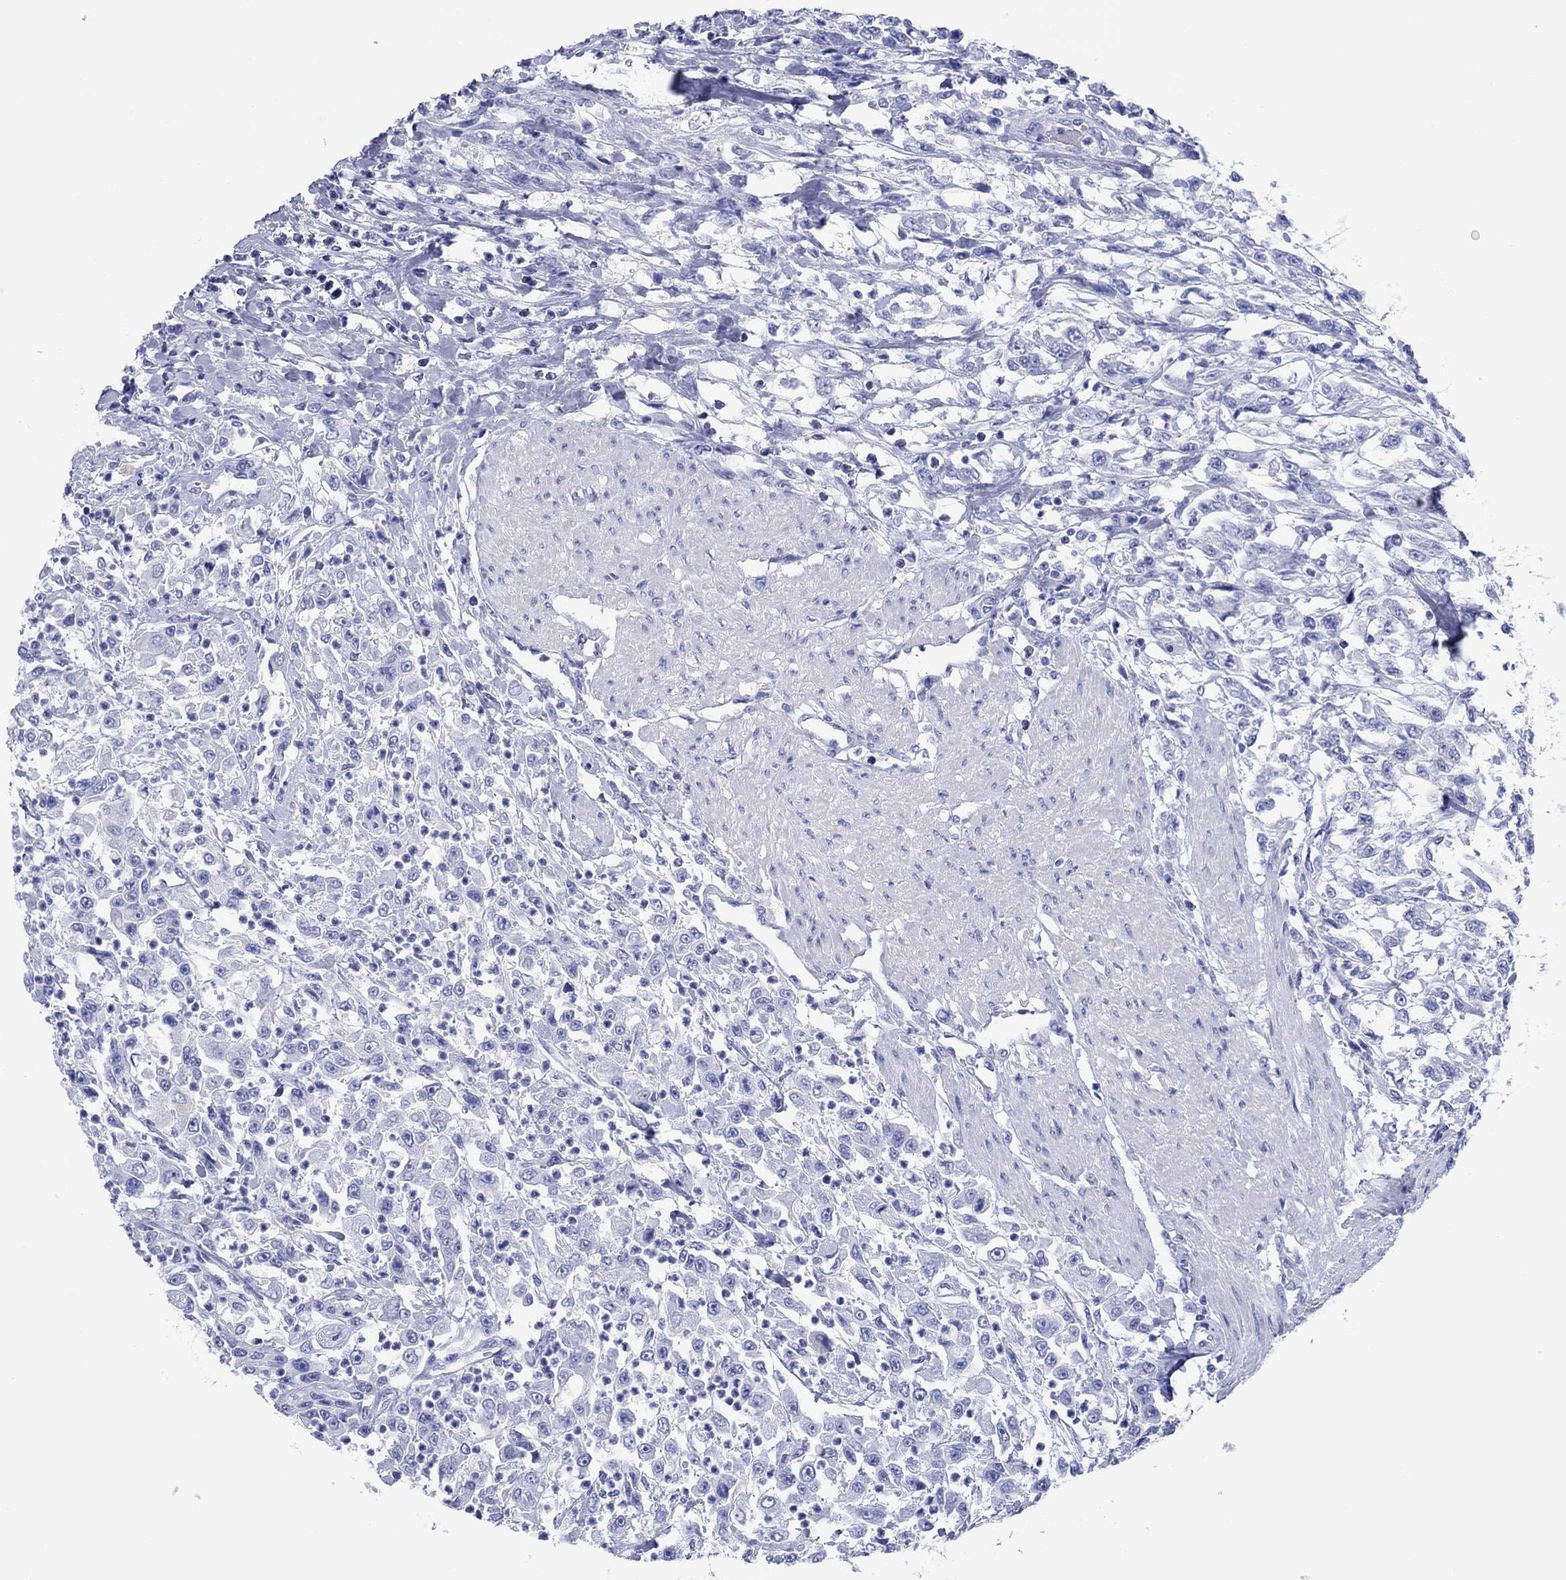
{"staining": {"intensity": "negative", "quantity": "none", "location": "none"}, "tissue": "urothelial cancer", "cell_type": "Tumor cells", "image_type": "cancer", "snomed": [{"axis": "morphology", "description": "Urothelial carcinoma, High grade"}, {"axis": "topography", "description": "Urinary bladder"}], "caption": "Immunohistochemistry image of neoplastic tissue: high-grade urothelial carcinoma stained with DAB (3,3'-diaminobenzidine) reveals no significant protein positivity in tumor cells. (Immunohistochemistry, brightfield microscopy, high magnification).", "gene": "HCRT", "patient": {"sex": "male", "age": 46}}